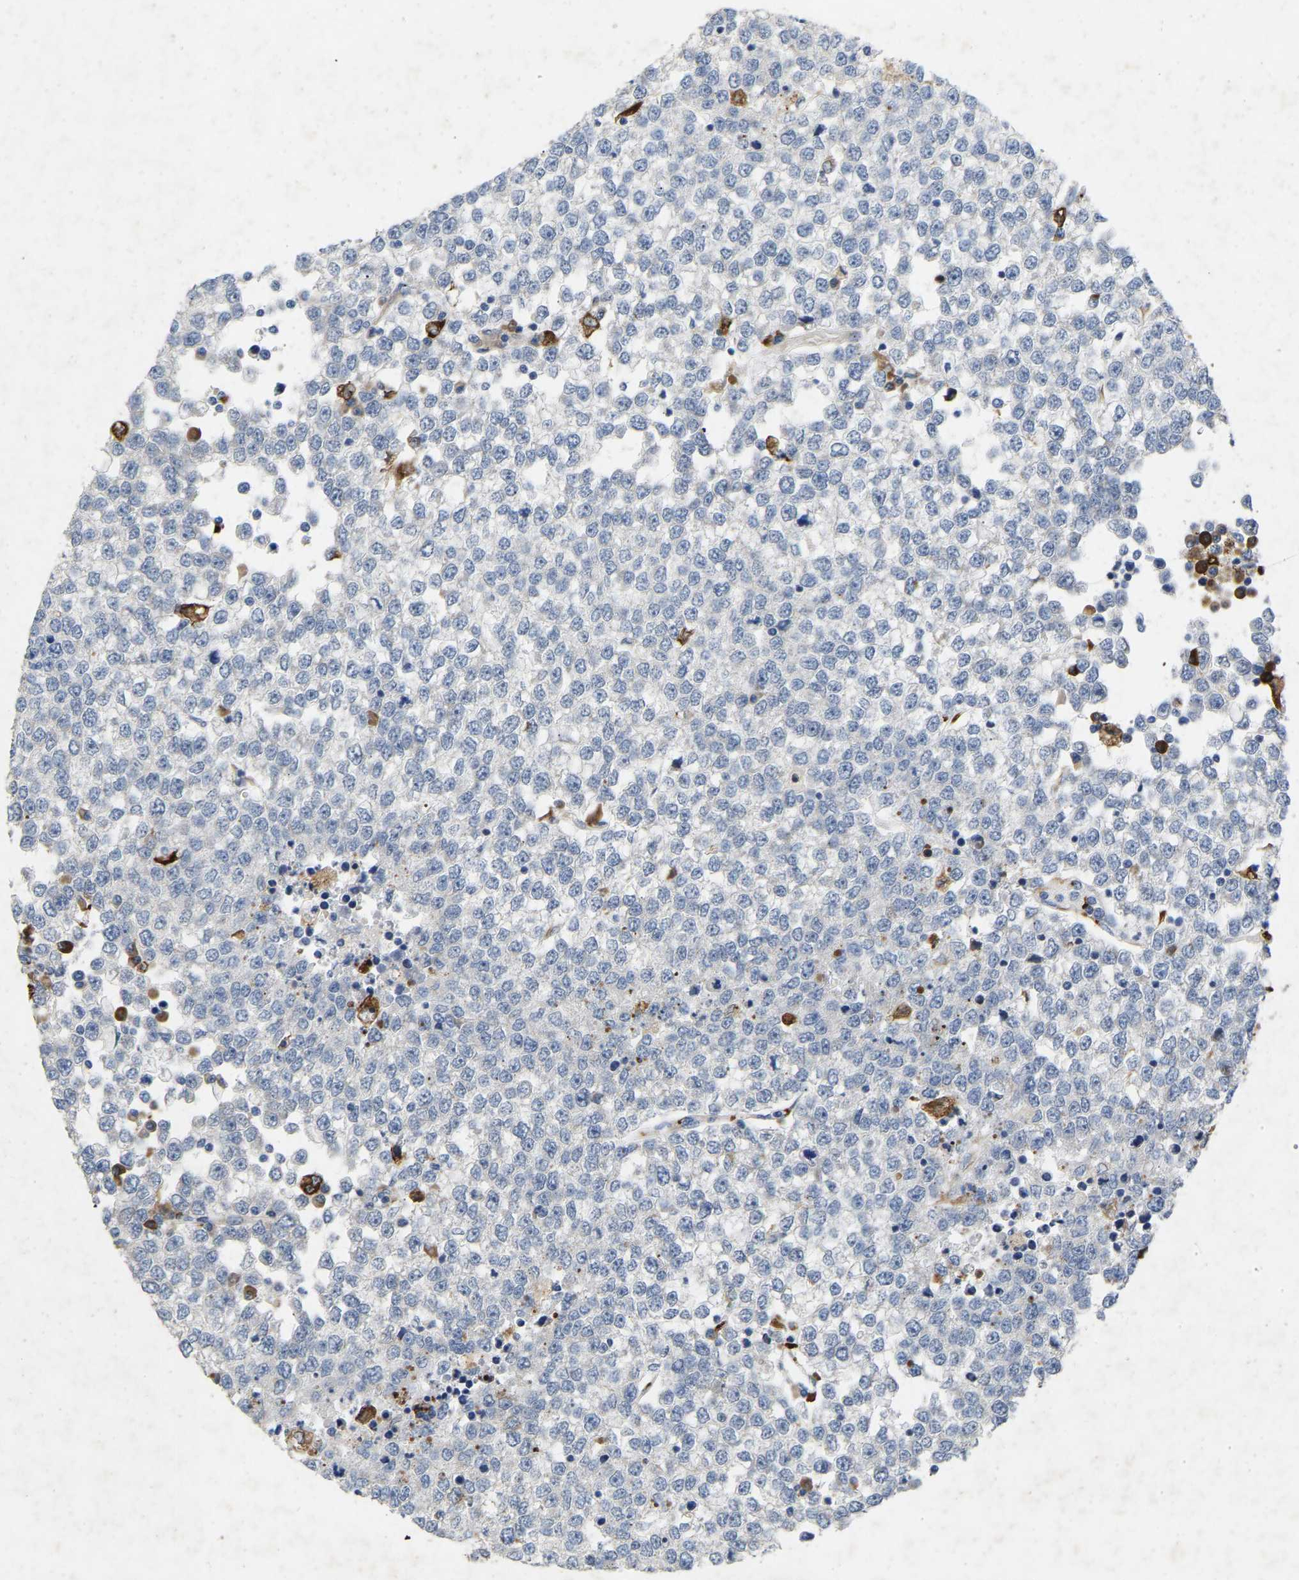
{"staining": {"intensity": "negative", "quantity": "none", "location": "none"}, "tissue": "testis cancer", "cell_type": "Tumor cells", "image_type": "cancer", "snomed": [{"axis": "morphology", "description": "Seminoma, NOS"}, {"axis": "topography", "description": "Testis"}], "caption": "This is an IHC histopathology image of testis cancer (seminoma). There is no staining in tumor cells.", "gene": "RHEB", "patient": {"sex": "male", "age": 65}}